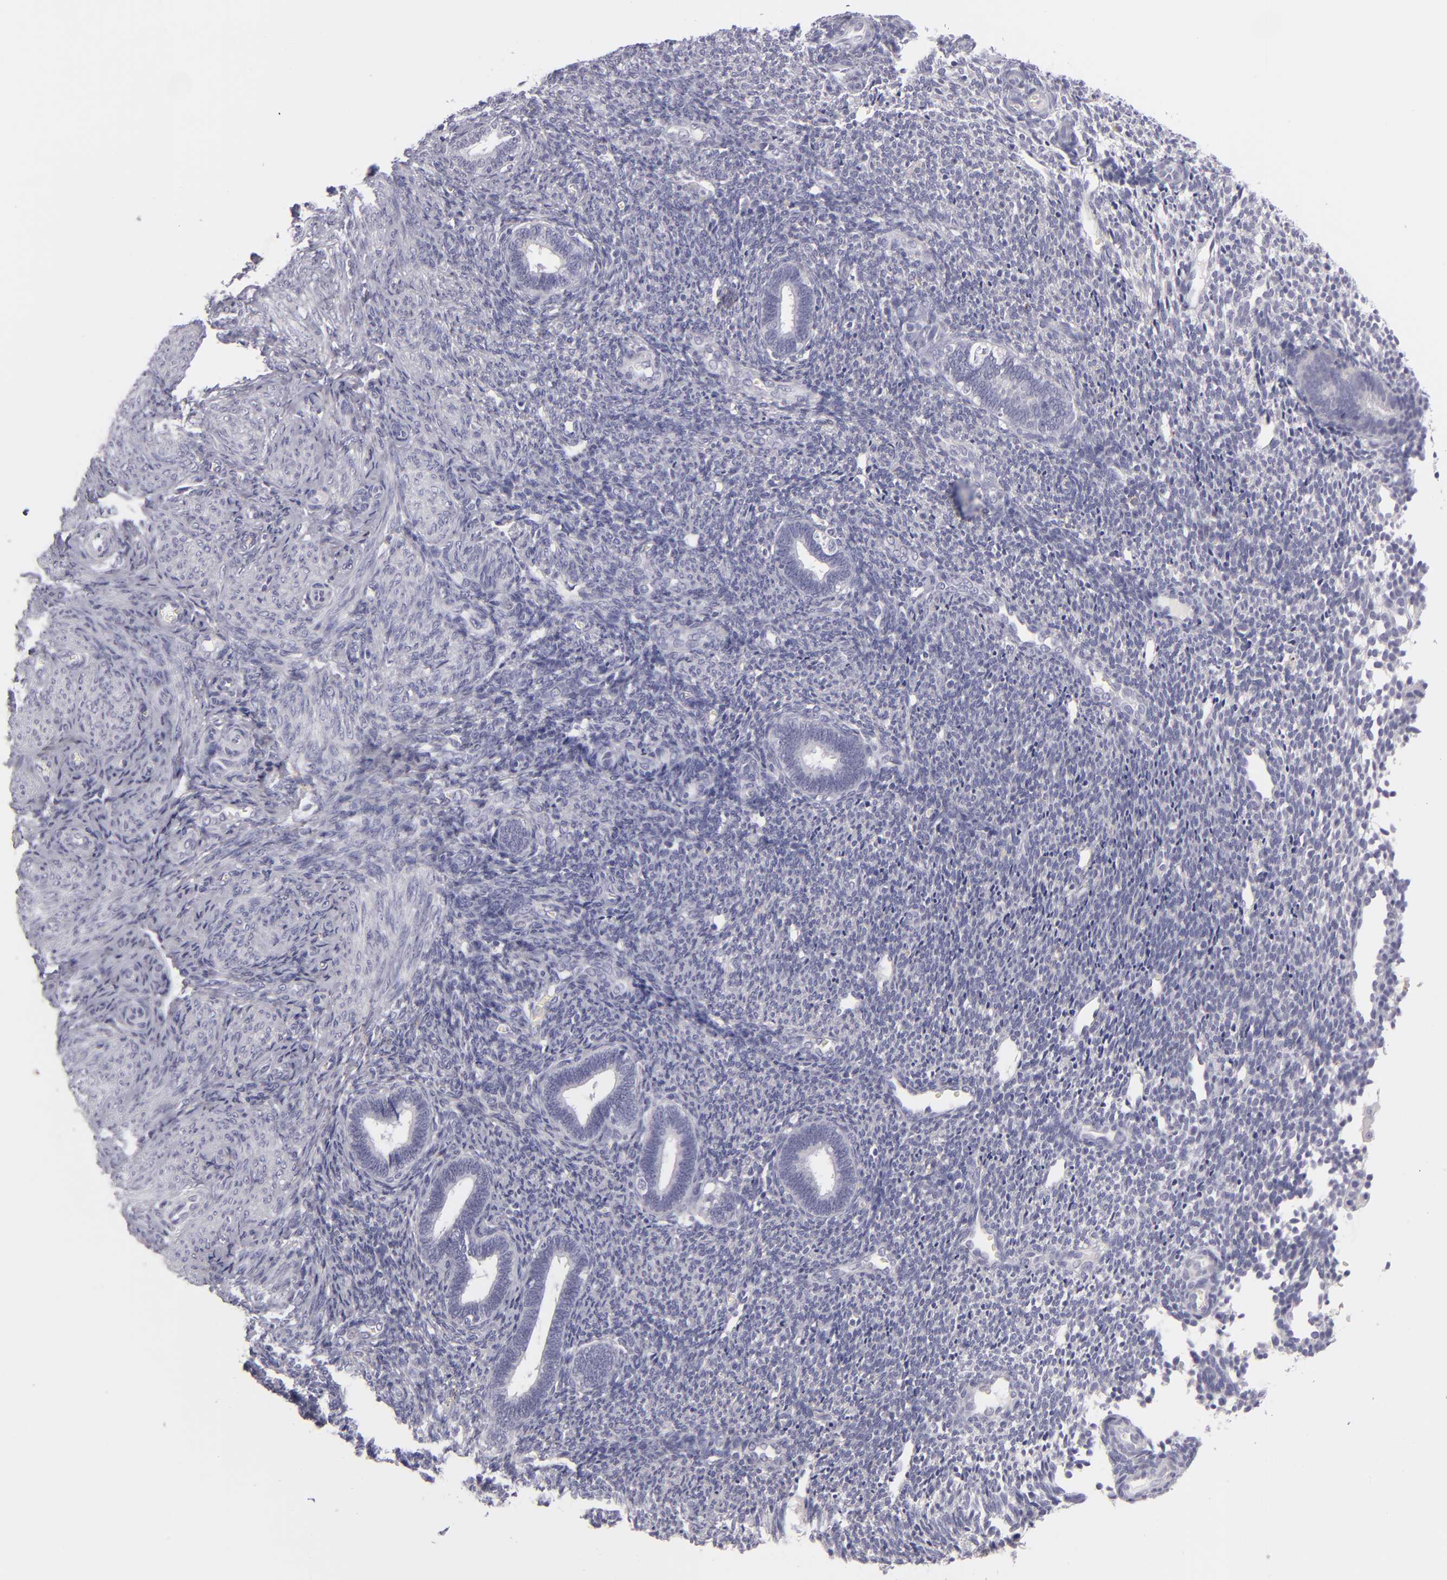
{"staining": {"intensity": "negative", "quantity": "none", "location": "none"}, "tissue": "endometrium", "cell_type": "Cells in endometrial stroma", "image_type": "normal", "snomed": [{"axis": "morphology", "description": "Normal tissue, NOS"}, {"axis": "topography", "description": "Endometrium"}], "caption": "This is an immunohistochemistry image of benign endometrium. There is no expression in cells in endometrial stroma.", "gene": "TNNC1", "patient": {"sex": "female", "age": 27}}